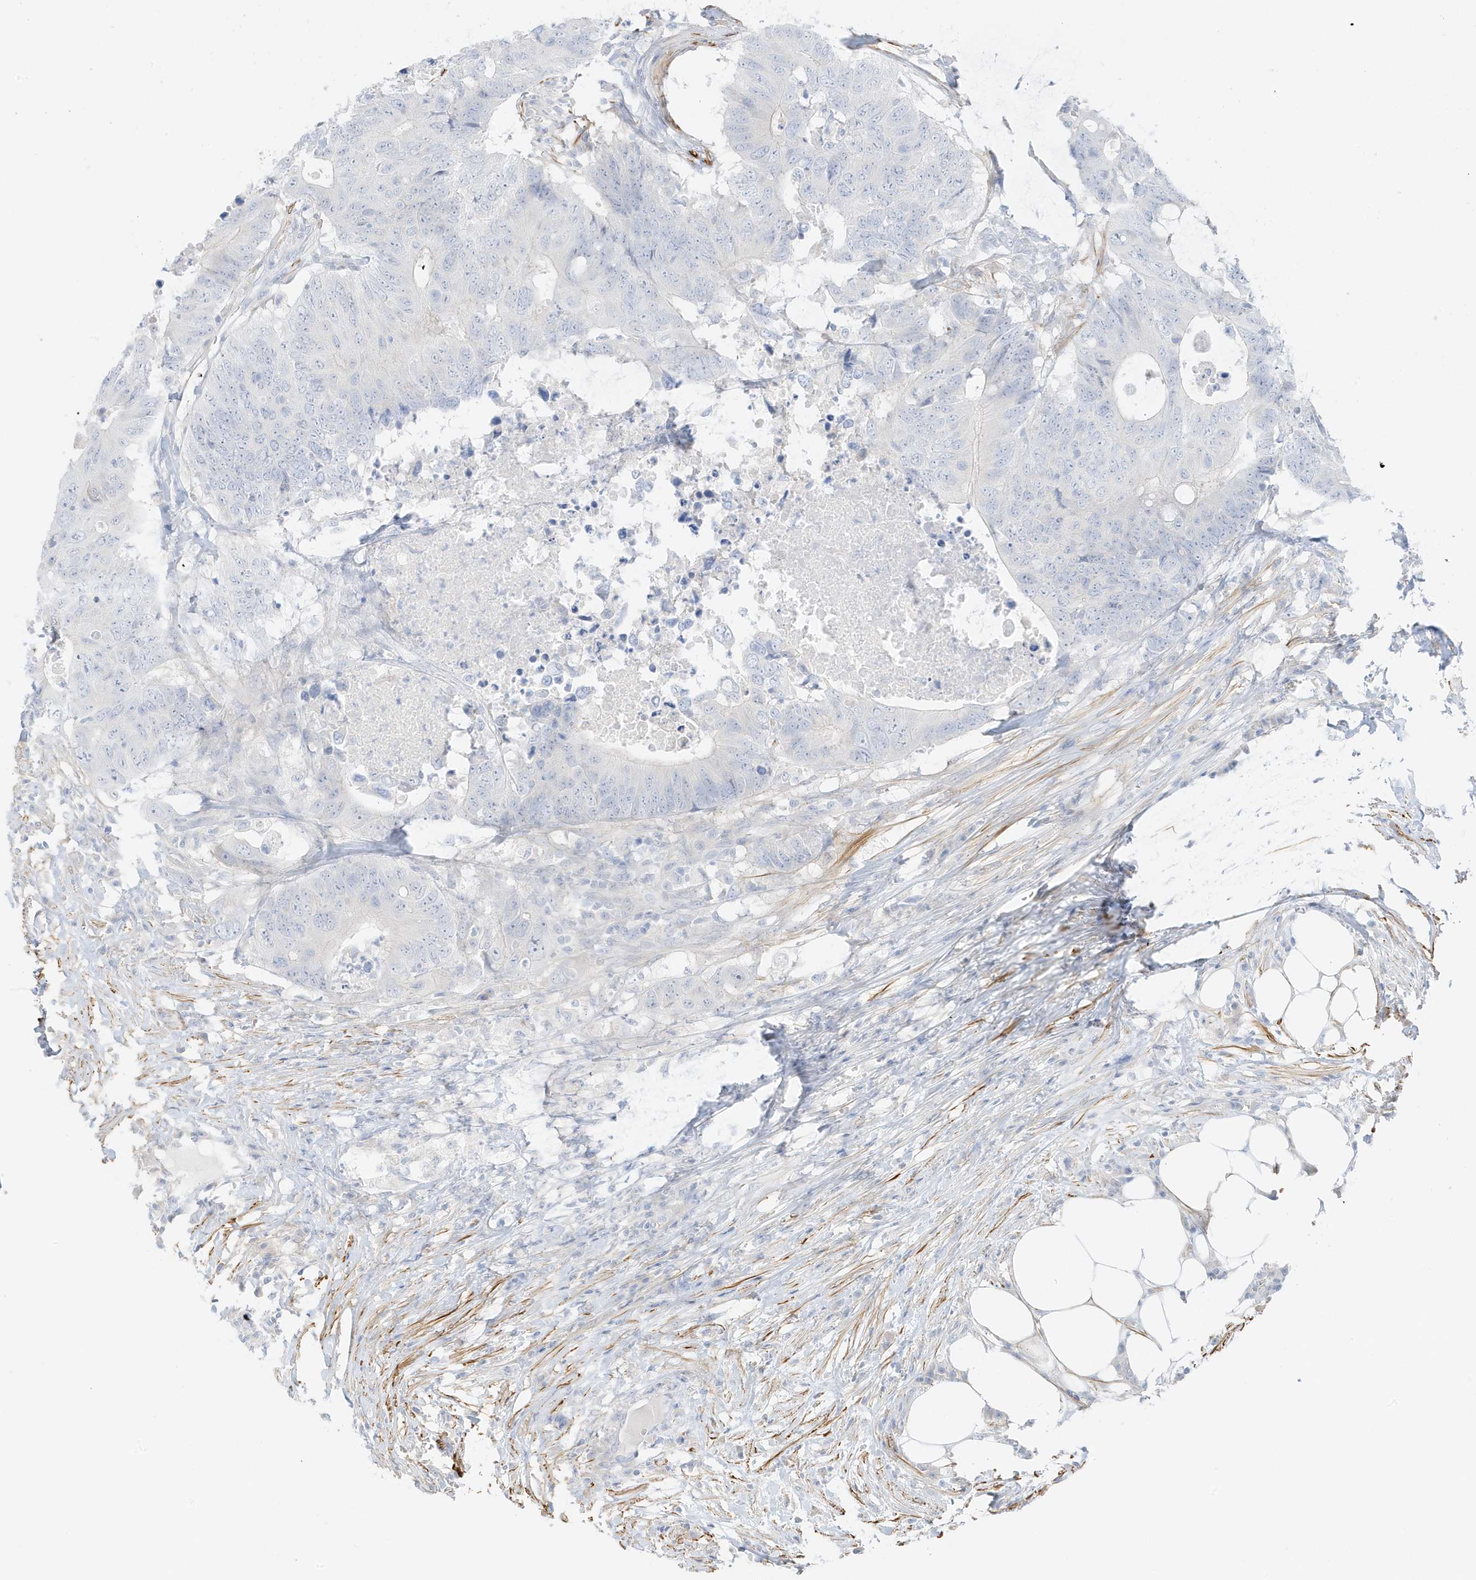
{"staining": {"intensity": "negative", "quantity": "none", "location": "none"}, "tissue": "colorectal cancer", "cell_type": "Tumor cells", "image_type": "cancer", "snomed": [{"axis": "morphology", "description": "Adenocarcinoma, NOS"}, {"axis": "topography", "description": "Colon"}], "caption": "An immunohistochemistry (IHC) histopathology image of colorectal cancer (adenocarcinoma) is shown. There is no staining in tumor cells of colorectal cancer (adenocarcinoma). (DAB (3,3'-diaminobenzidine) immunohistochemistry (IHC), high magnification).", "gene": "SLC22A13", "patient": {"sex": "male", "age": 71}}